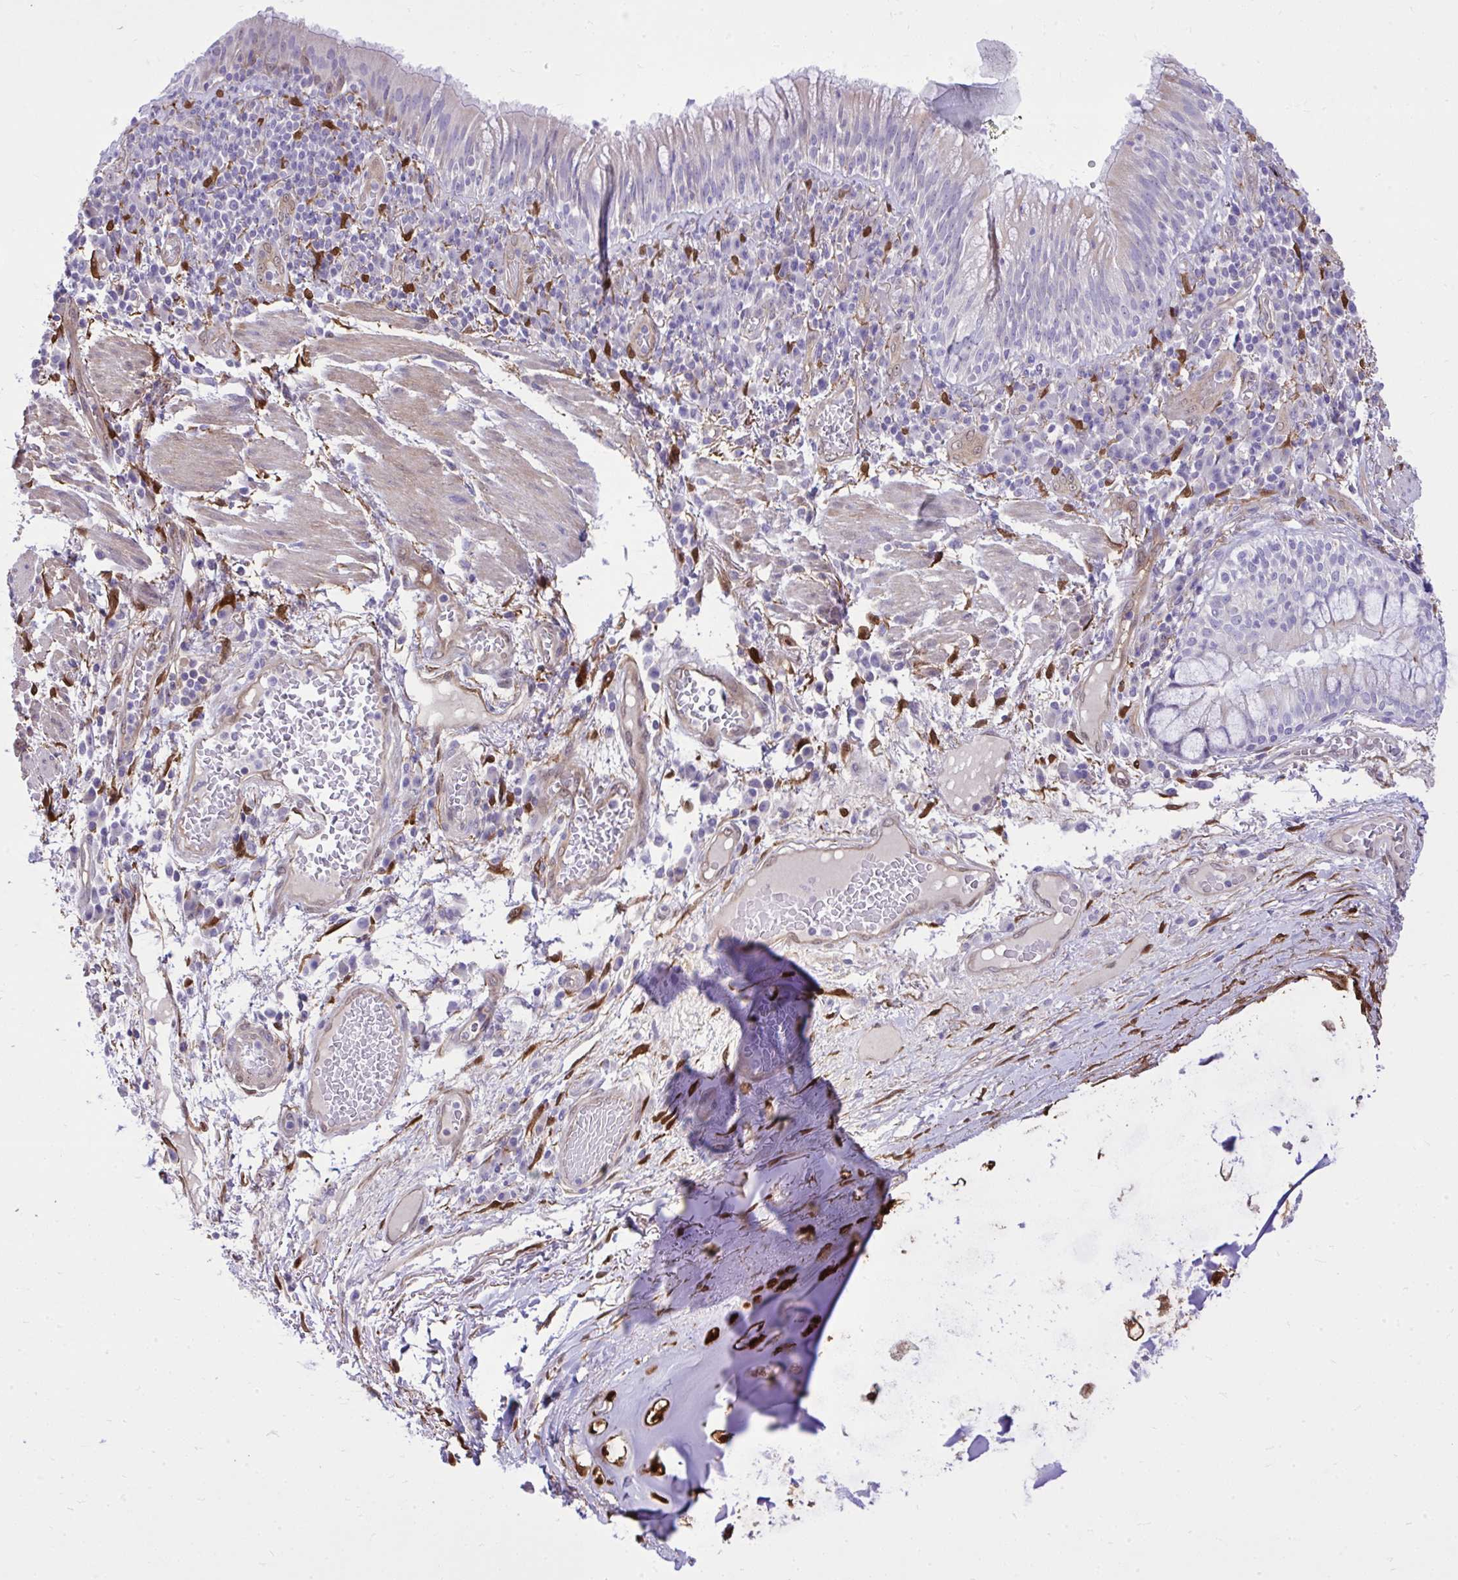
{"staining": {"intensity": "negative", "quantity": "none", "location": "none"}, "tissue": "bronchus", "cell_type": "Respiratory epithelial cells", "image_type": "normal", "snomed": [{"axis": "morphology", "description": "Normal tissue, NOS"}, {"axis": "topography", "description": "Cartilage tissue"}, {"axis": "topography", "description": "Bronchus"}], "caption": "Immunohistochemical staining of benign bronchus demonstrates no significant expression in respiratory epithelial cells.", "gene": "NNMT", "patient": {"sex": "male", "age": 56}}